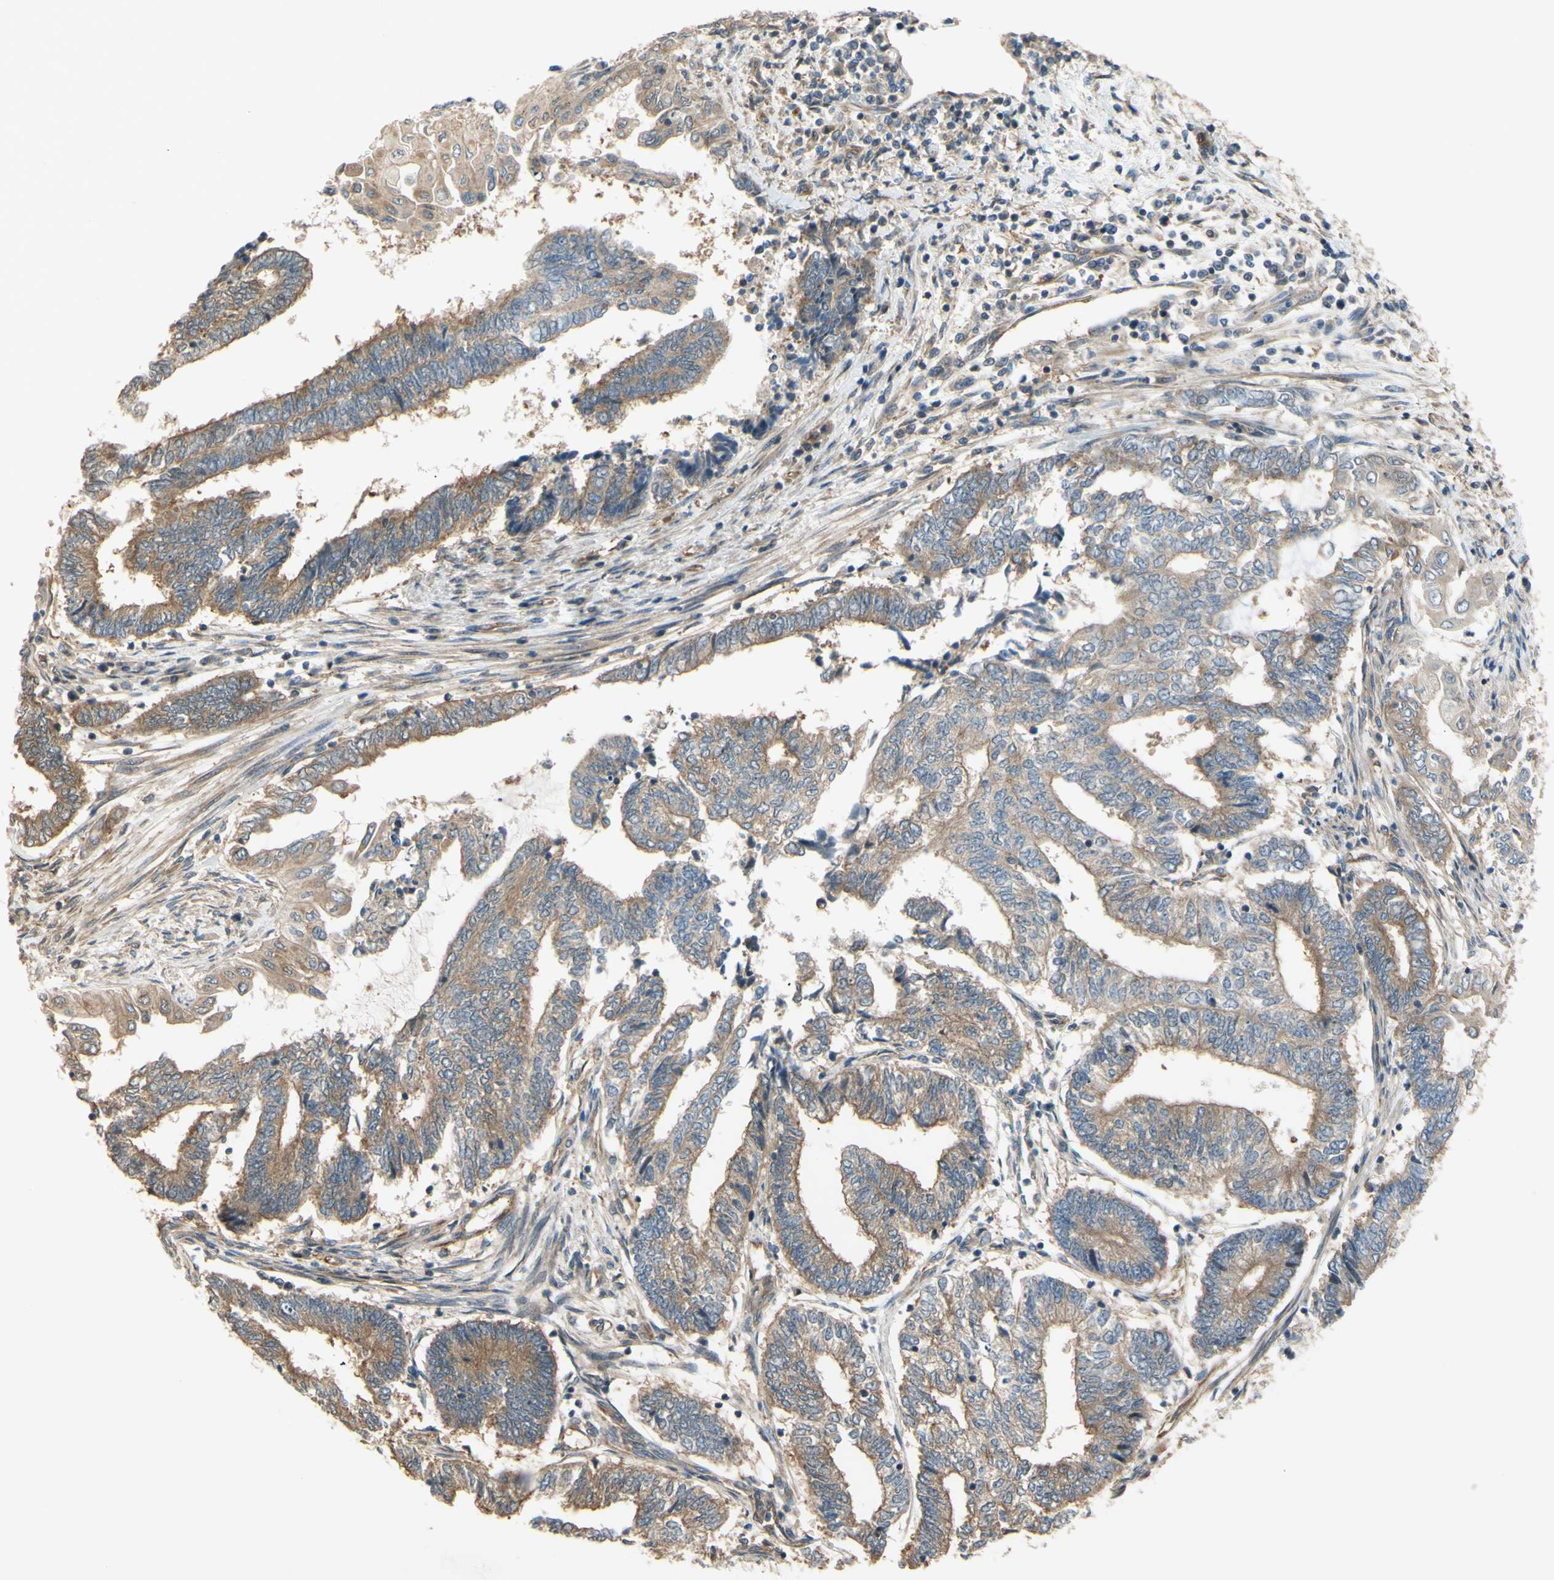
{"staining": {"intensity": "moderate", "quantity": ">75%", "location": "cytoplasmic/membranous"}, "tissue": "endometrial cancer", "cell_type": "Tumor cells", "image_type": "cancer", "snomed": [{"axis": "morphology", "description": "Adenocarcinoma, NOS"}, {"axis": "topography", "description": "Uterus"}, {"axis": "topography", "description": "Endometrium"}], "caption": "Immunohistochemistry of endometrial cancer displays medium levels of moderate cytoplasmic/membranous staining in about >75% of tumor cells. The staining is performed using DAB (3,3'-diaminobenzidine) brown chromogen to label protein expression. The nuclei are counter-stained blue using hematoxylin.", "gene": "DYNLRB1", "patient": {"sex": "female", "age": 70}}